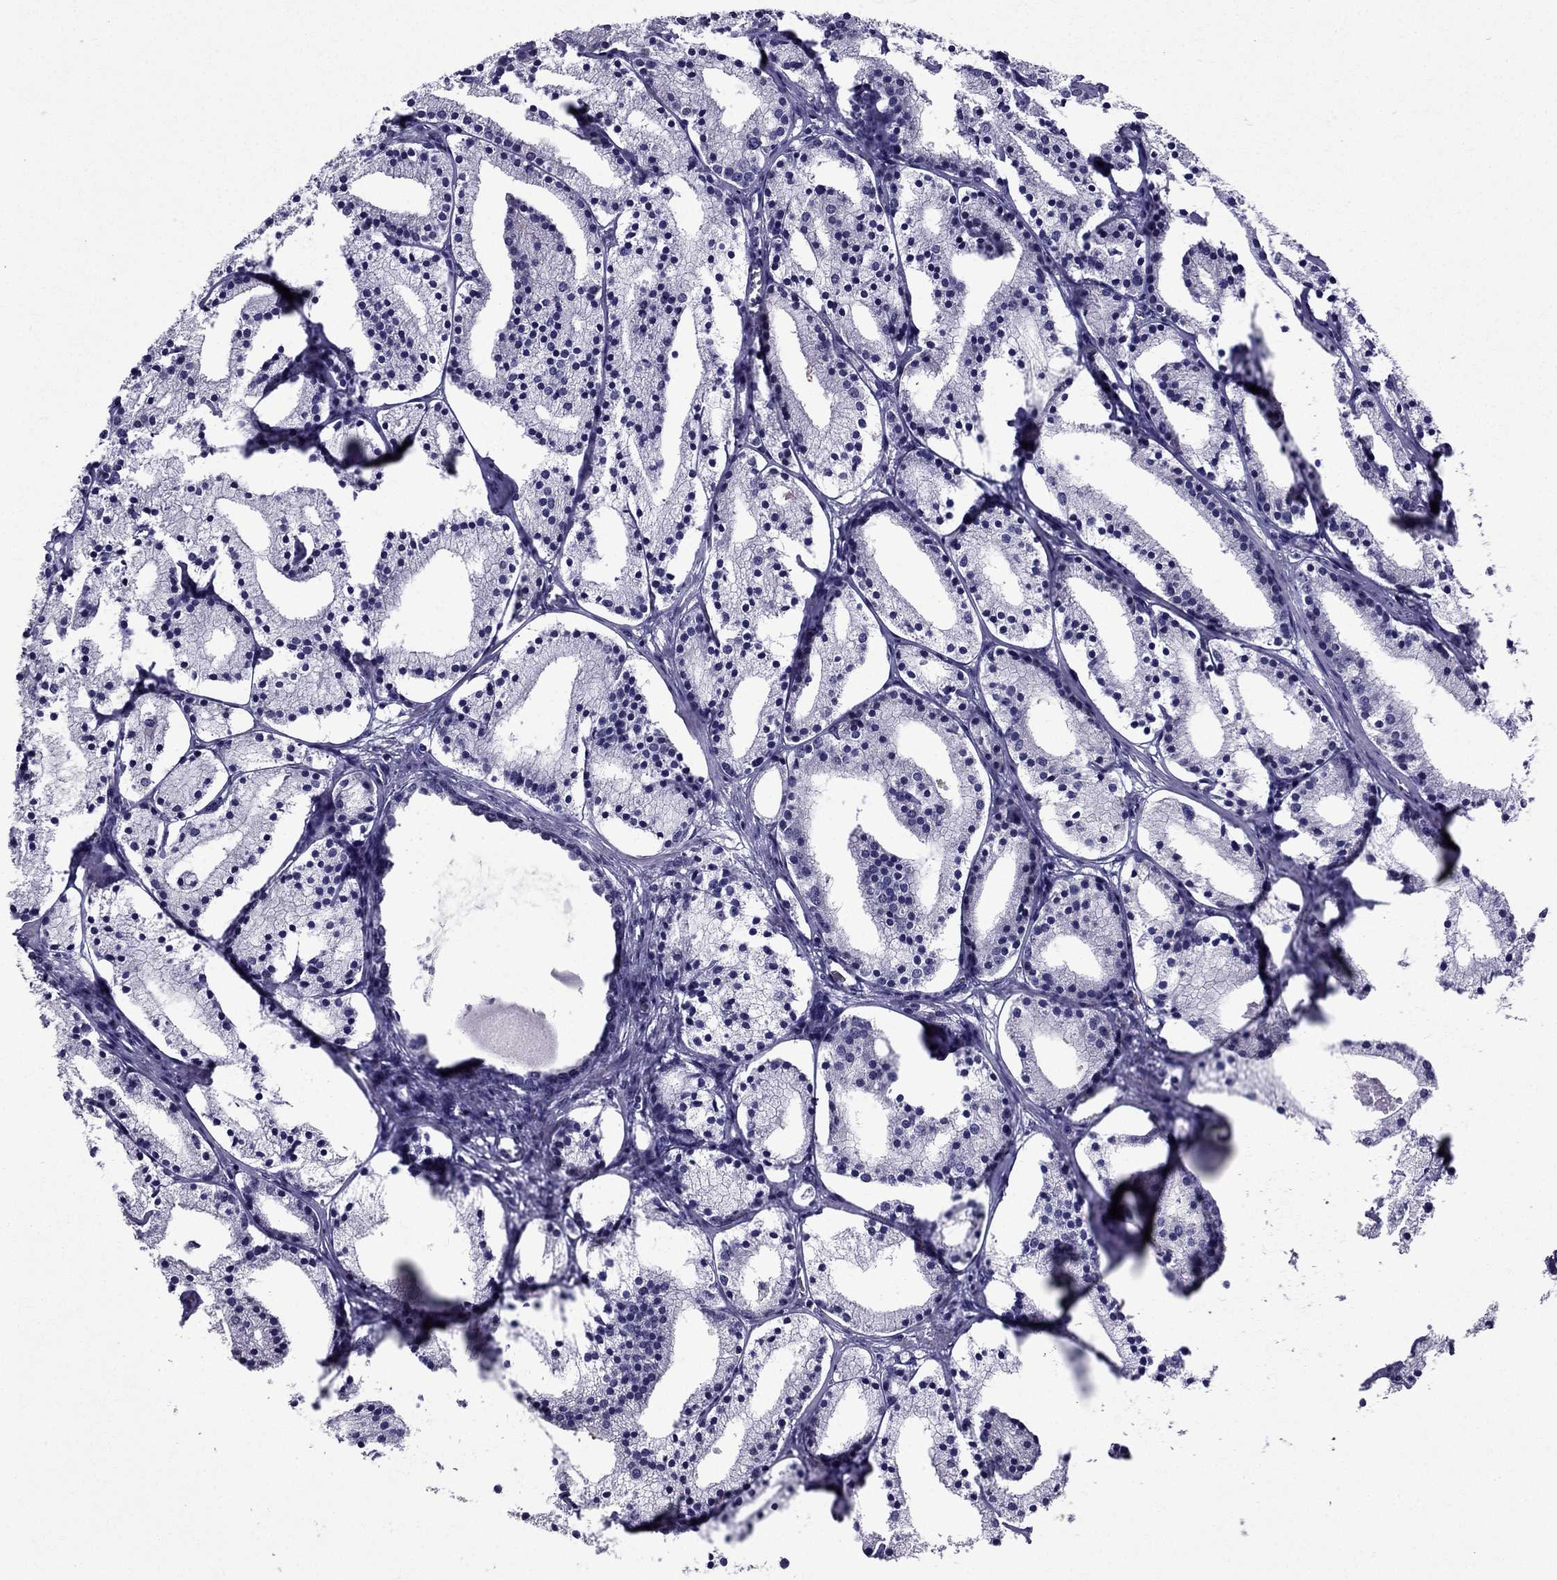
{"staining": {"intensity": "negative", "quantity": "none", "location": "none"}, "tissue": "prostate cancer", "cell_type": "Tumor cells", "image_type": "cancer", "snomed": [{"axis": "morphology", "description": "Adenocarcinoma, NOS"}, {"axis": "topography", "description": "Prostate"}], "caption": "Immunohistochemistry (IHC) of human prostate adenocarcinoma reveals no staining in tumor cells.", "gene": "AAK1", "patient": {"sex": "male", "age": 69}}